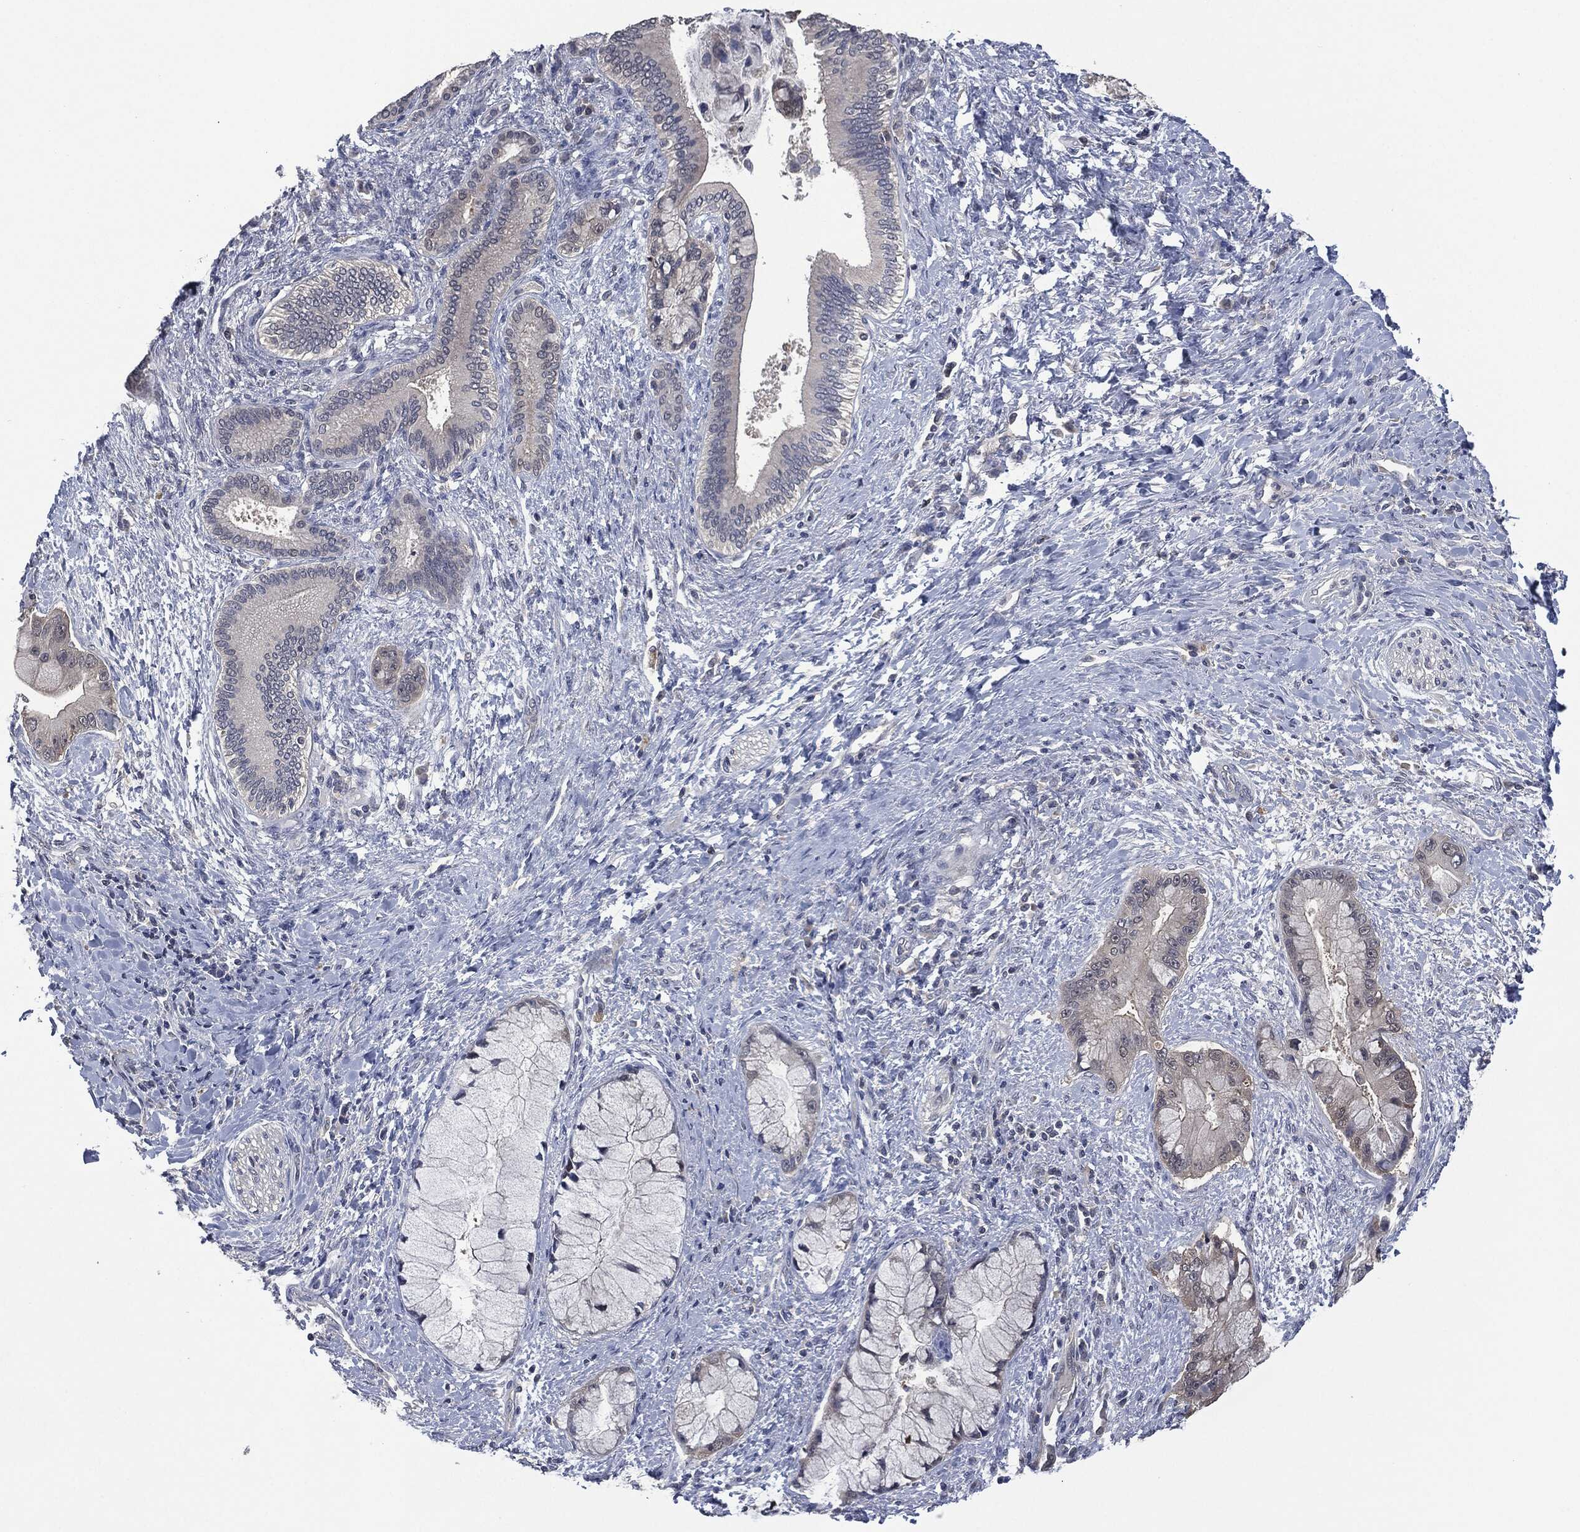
{"staining": {"intensity": "negative", "quantity": "none", "location": "none"}, "tissue": "liver cancer", "cell_type": "Tumor cells", "image_type": "cancer", "snomed": [{"axis": "morphology", "description": "Normal tissue, NOS"}, {"axis": "morphology", "description": "Cholangiocarcinoma"}, {"axis": "topography", "description": "Liver"}, {"axis": "topography", "description": "Peripheral nerve tissue"}], "caption": "Protein analysis of liver cancer exhibits no significant expression in tumor cells.", "gene": "IL1RN", "patient": {"sex": "male", "age": 50}}